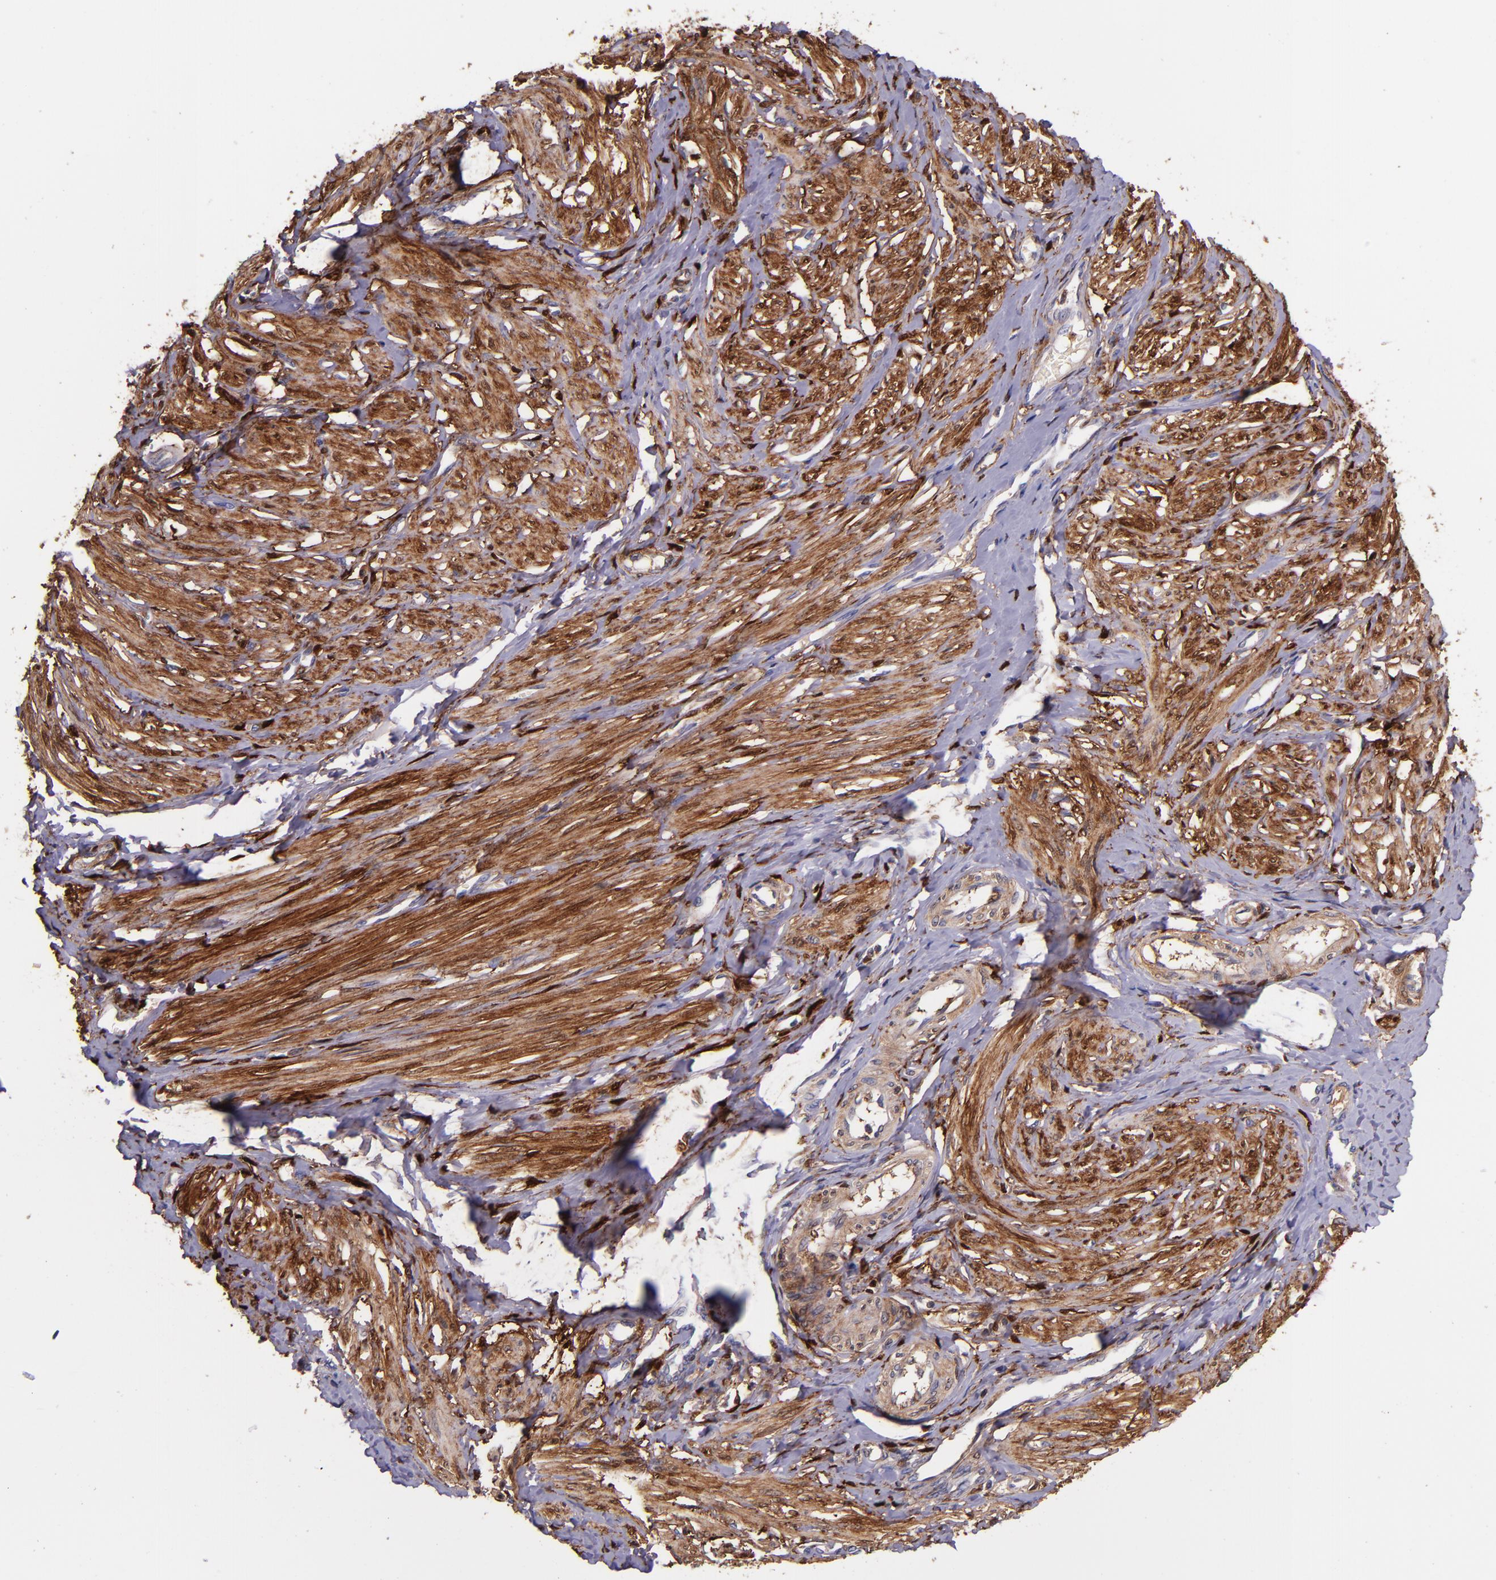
{"staining": {"intensity": "strong", "quantity": ">75%", "location": "cytoplasmic/membranous,nuclear"}, "tissue": "smooth muscle", "cell_type": "Smooth muscle cells", "image_type": "normal", "snomed": [{"axis": "morphology", "description": "Normal tissue, NOS"}, {"axis": "topography", "description": "Smooth muscle"}, {"axis": "topography", "description": "Uterus"}], "caption": "Protein staining shows strong cytoplasmic/membranous,nuclear expression in about >75% of smooth muscle cells in benign smooth muscle.", "gene": "LGALS1", "patient": {"sex": "female", "age": 39}}